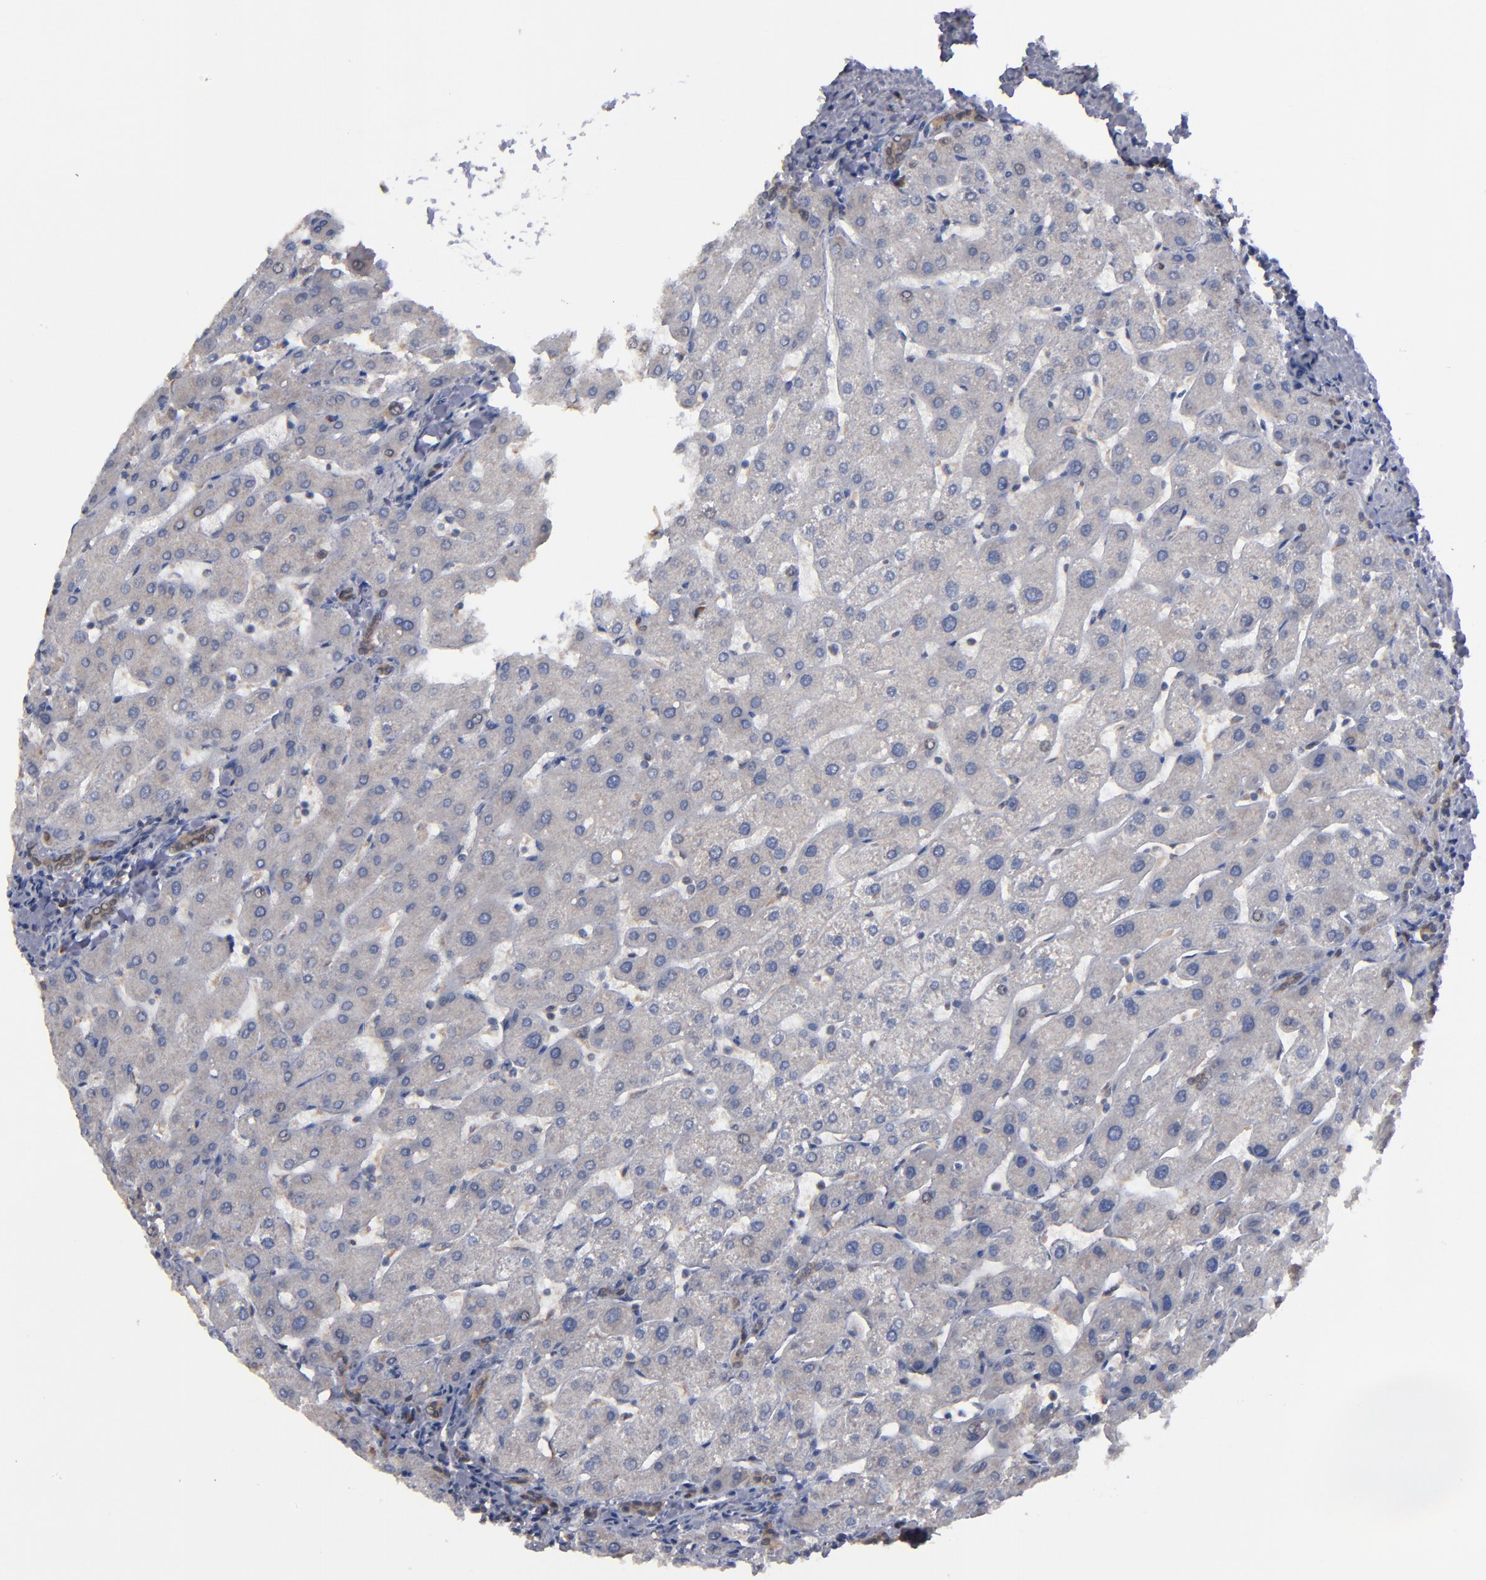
{"staining": {"intensity": "moderate", "quantity": ">75%", "location": "cytoplasmic/membranous"}, "tissue": "liver", "cell_type": "Cholangiocytes", "image_type": "normal", "snomed": [{"axis": "morphology", "description": "Normal tissue, NOS"}, {"axis": "topography", "description": "Liver"}], "caption": "Immunohistochemical staining of unremarkable human liver displays >75% levels of moderate cytoplasmic/membranous protein expression in approximately >75% of cholangiocytes.", "gene": "ALG13", "patient": {"sex": "male", "age": 67}}